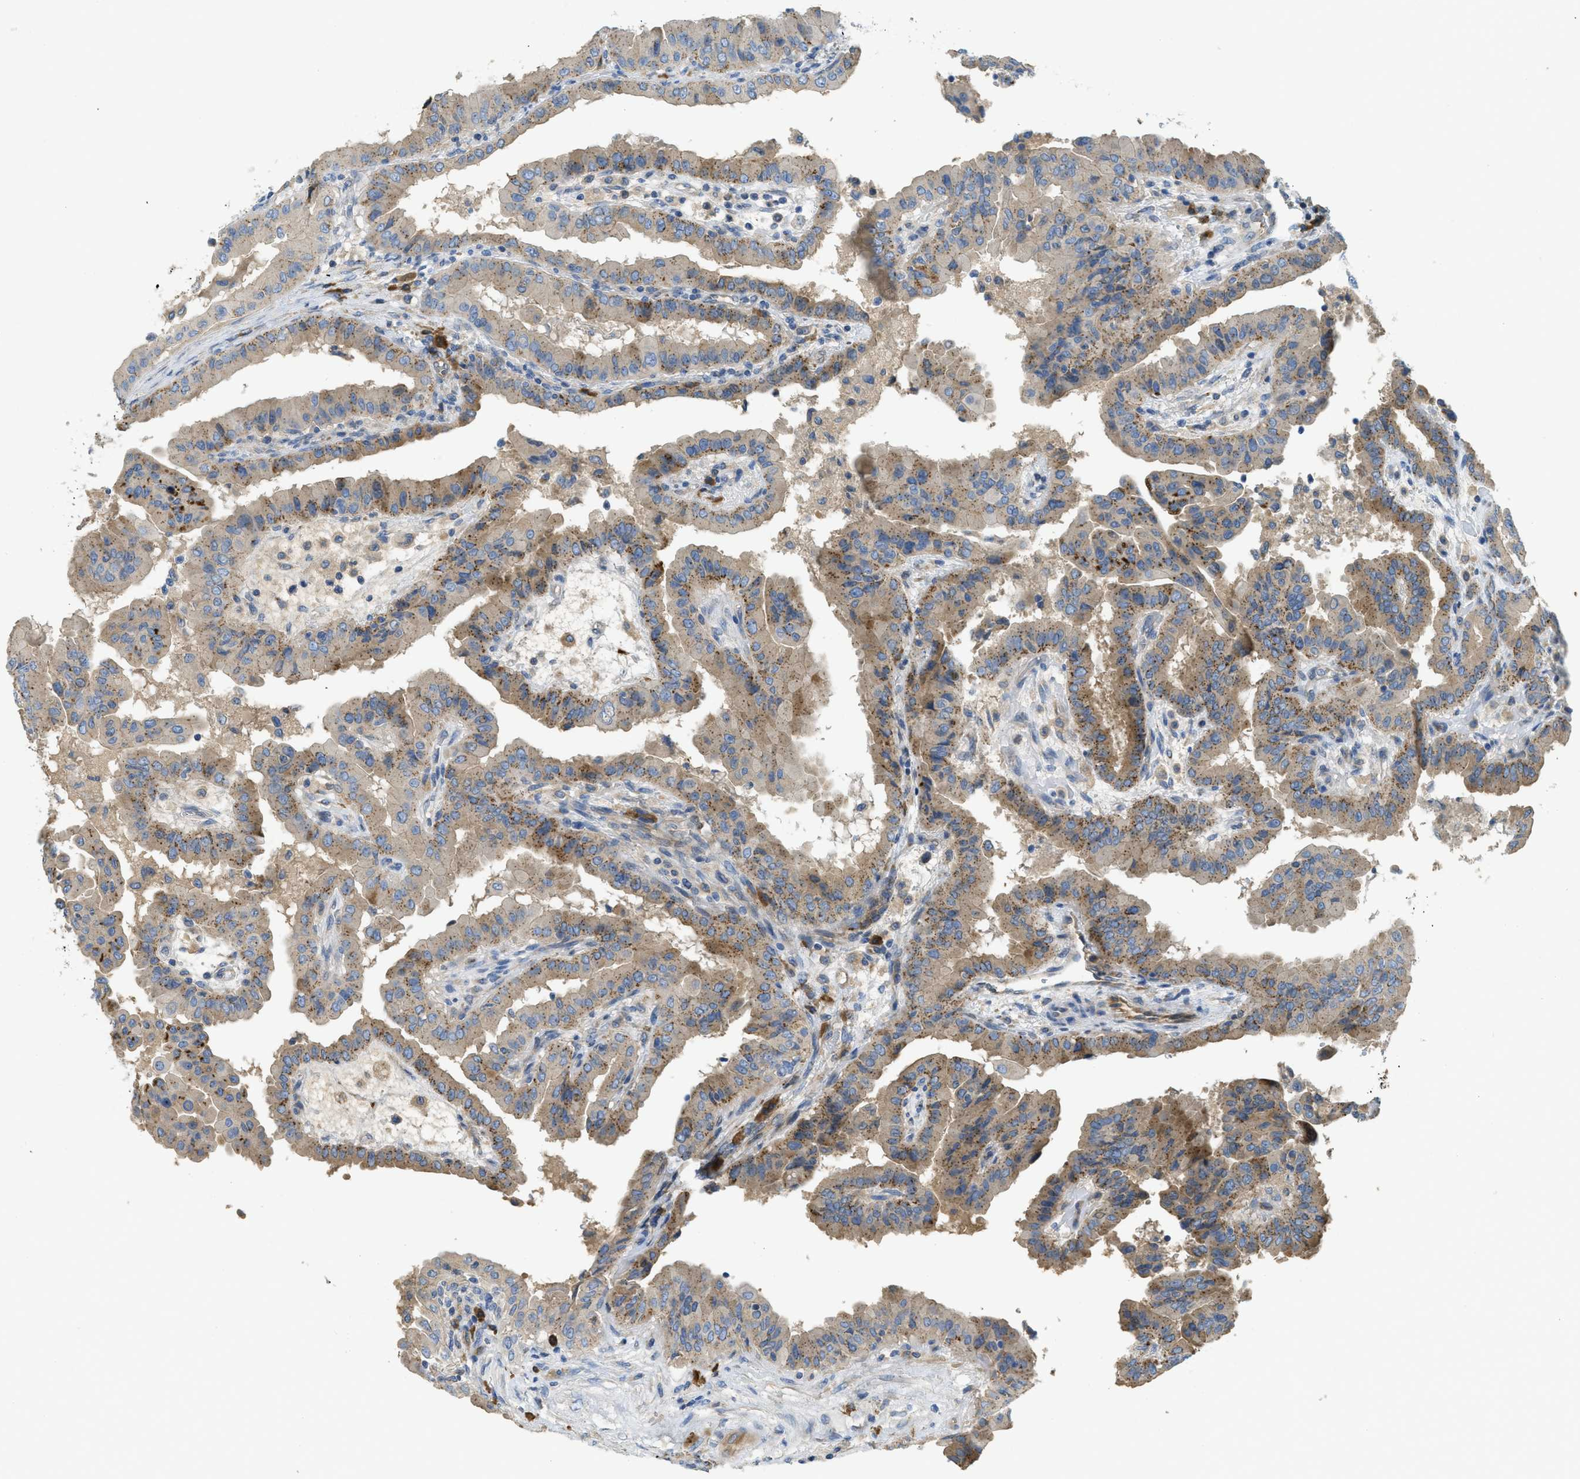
{"staining": {"intensity": "moderate", "quantity": ">75%", "location": "cytoplasmic/membranous"}, "tissue": "thyroid cancer", "cell_type": "Tumor cells", "image_type": "cancer", "snomed": [{"axis": "morphology", "description": "Papillary adenocarcinoma, NOS"}, {"axis": "topography", "description": "Thyroid gland"}], "caption": "A micrograph of papillary adenocarcinoma (thyroid) stained for a protein reveals moderate cytoplasmic/membranous brown staining in tumor cells.", "gene": "CASP10", "patient": {"sex": "male", "age": 33}}